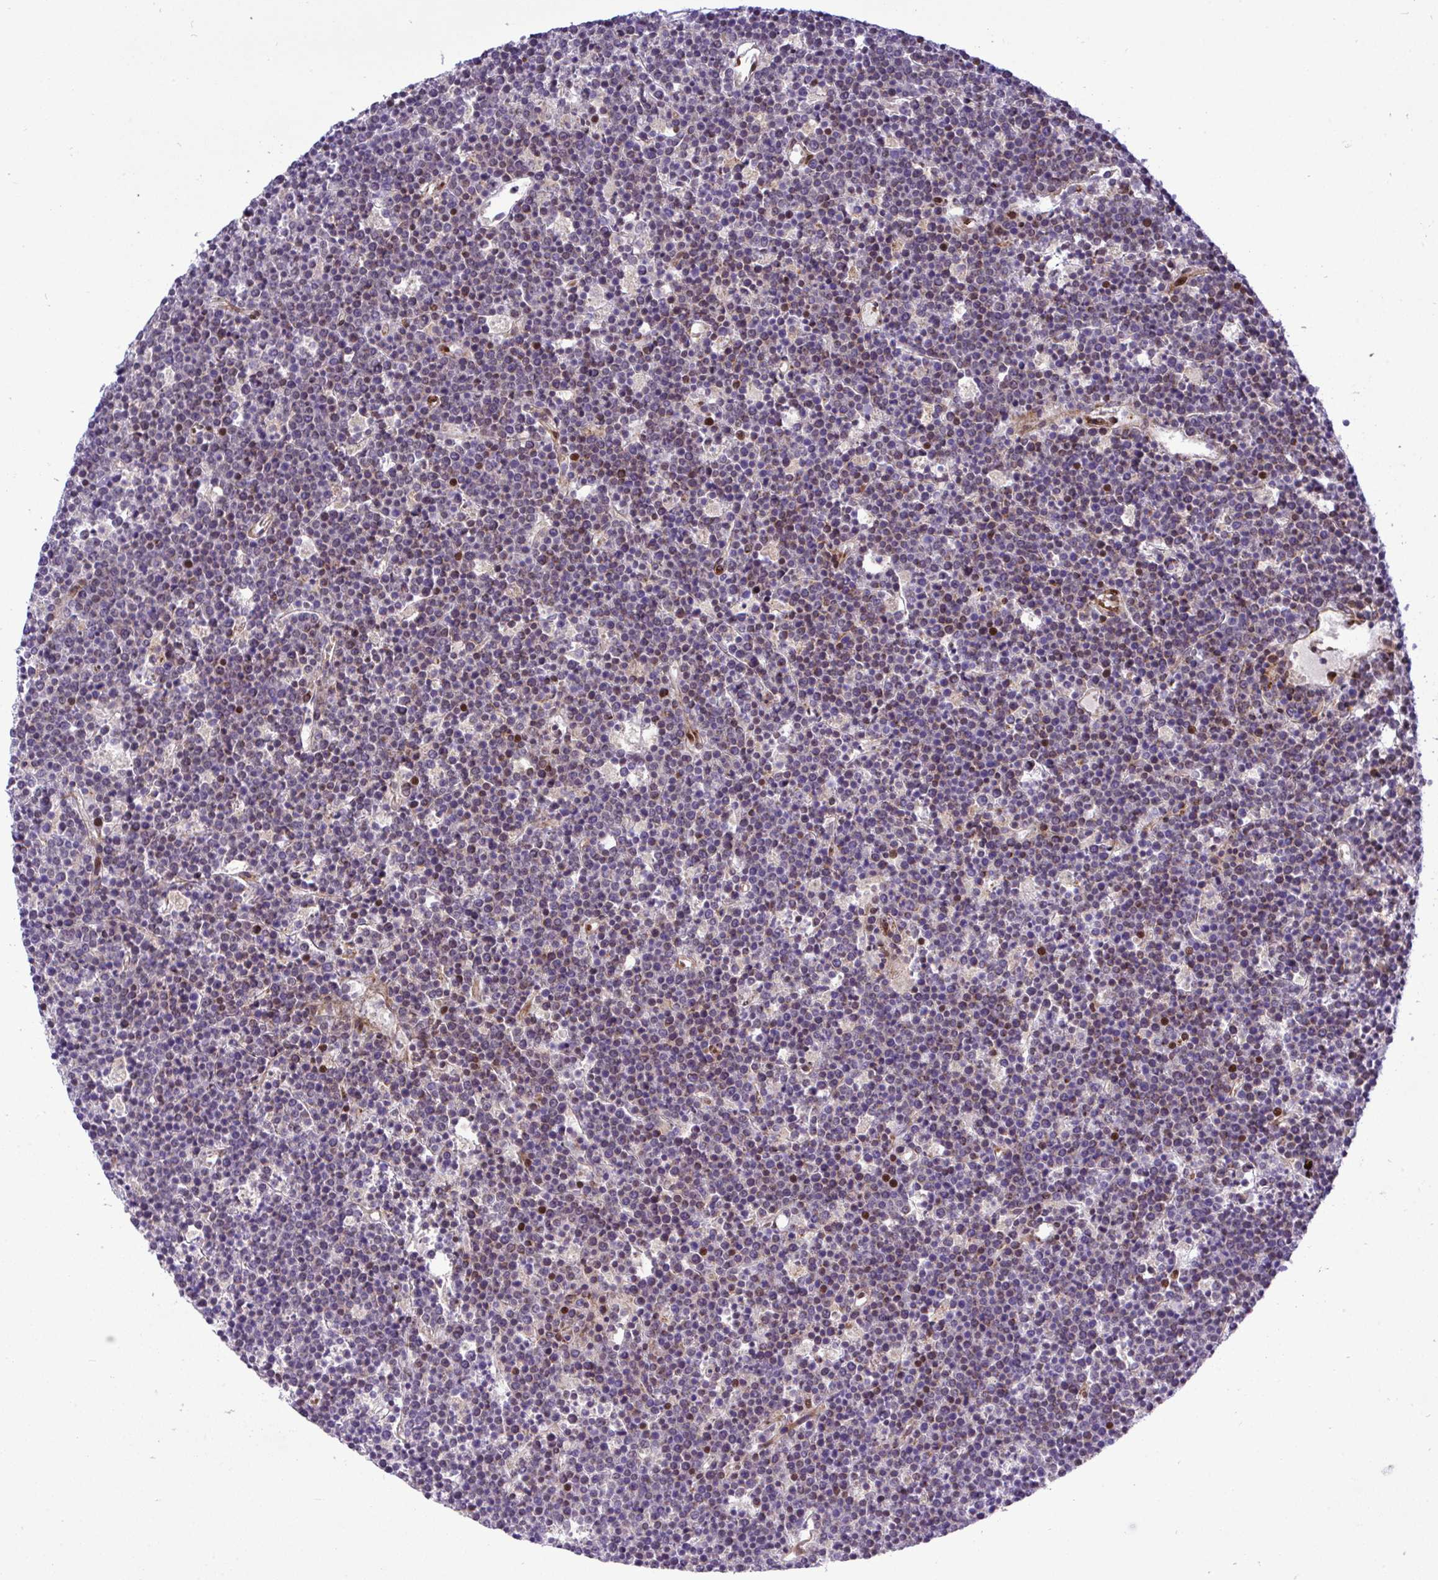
{"staining": {"intensity": "moderate", "quantity": "<25%", "location": "nuclear"}, "tissue": "lymphoma", "cell_type": "Tumor cells", "image_type": "cancer", "snomed": [{"axis": "morphology", "description": "Malignant lymphoma, non-Hodgkin's type, High grade"}, {"axis": "topography", "description": "Ovary"}], "caption": "IHC of human high-grade malignant lymphoma, non-Hodgkin's type shows low levels of moderate nuclear staining in approximately <25% of tumor cells. (brown staining indicates protein expression, while blue staining denotes nuclei).", "gene": "CASTOR2", "patient": {"sex": "female", "age": 56}}